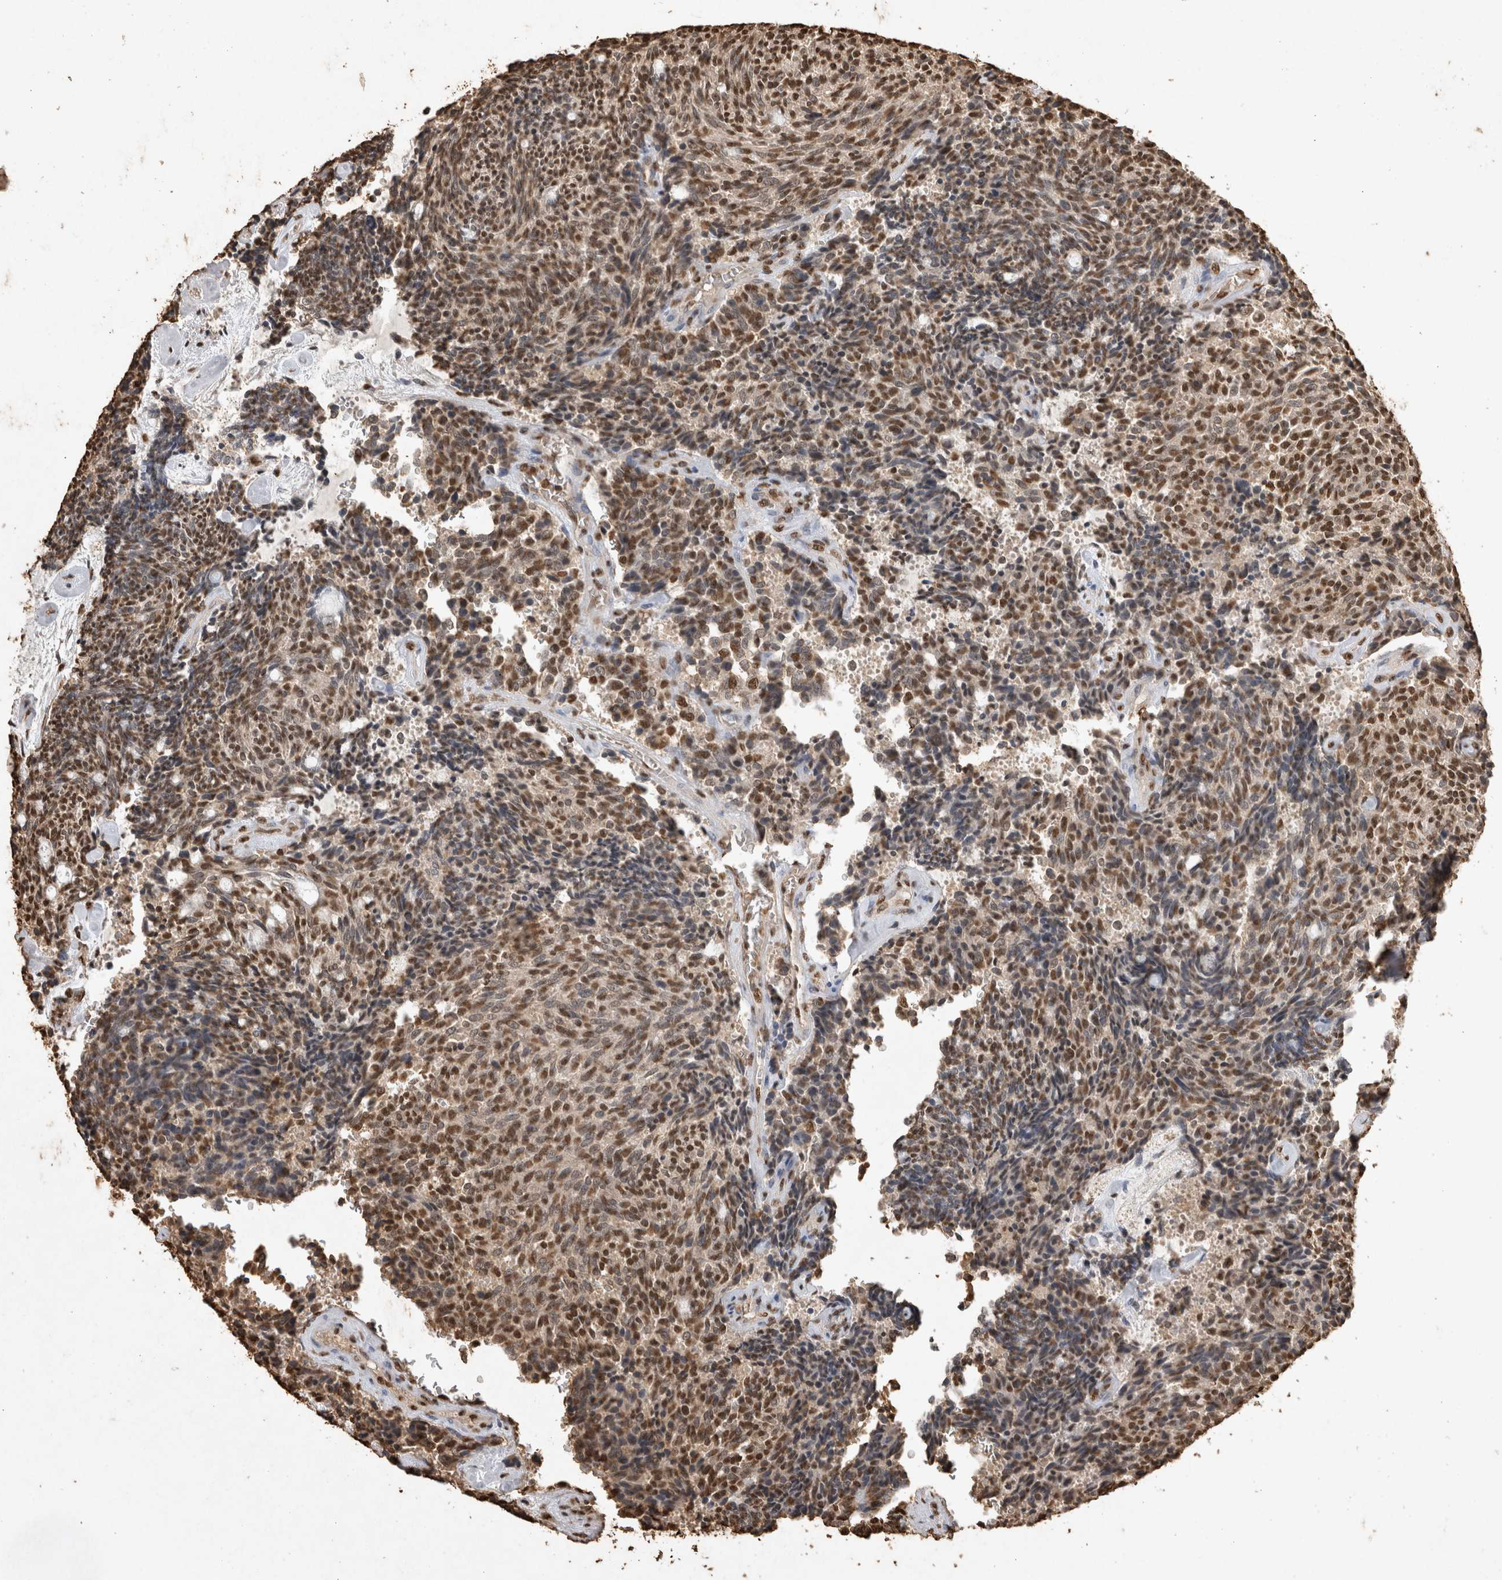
{"staining": {"intensity": "moderate", "quantity": ">75%", "location": "nuclear"}, "tissue": "carcinoid", "cell_type": "Tumor cells", "image_type": "cancer", "snomed": [{"axis": "morphology", "description": "Carcinoid, malignant, NOS"}, {"axis": "topography", "description": "Pancreas"}], "caption": "A high-resolution histopathology image shows IHC staining of carcinoid (malignant), which exhibits moderate nuclear expression in about >75% of tumor cells. The staining is performed using DAB brown chromogen to label protein expression. The nuclei are counter-stained blue using hematoxylin.", "gene": "OAS2", "patient": {"sex": "female", "age": 54}}